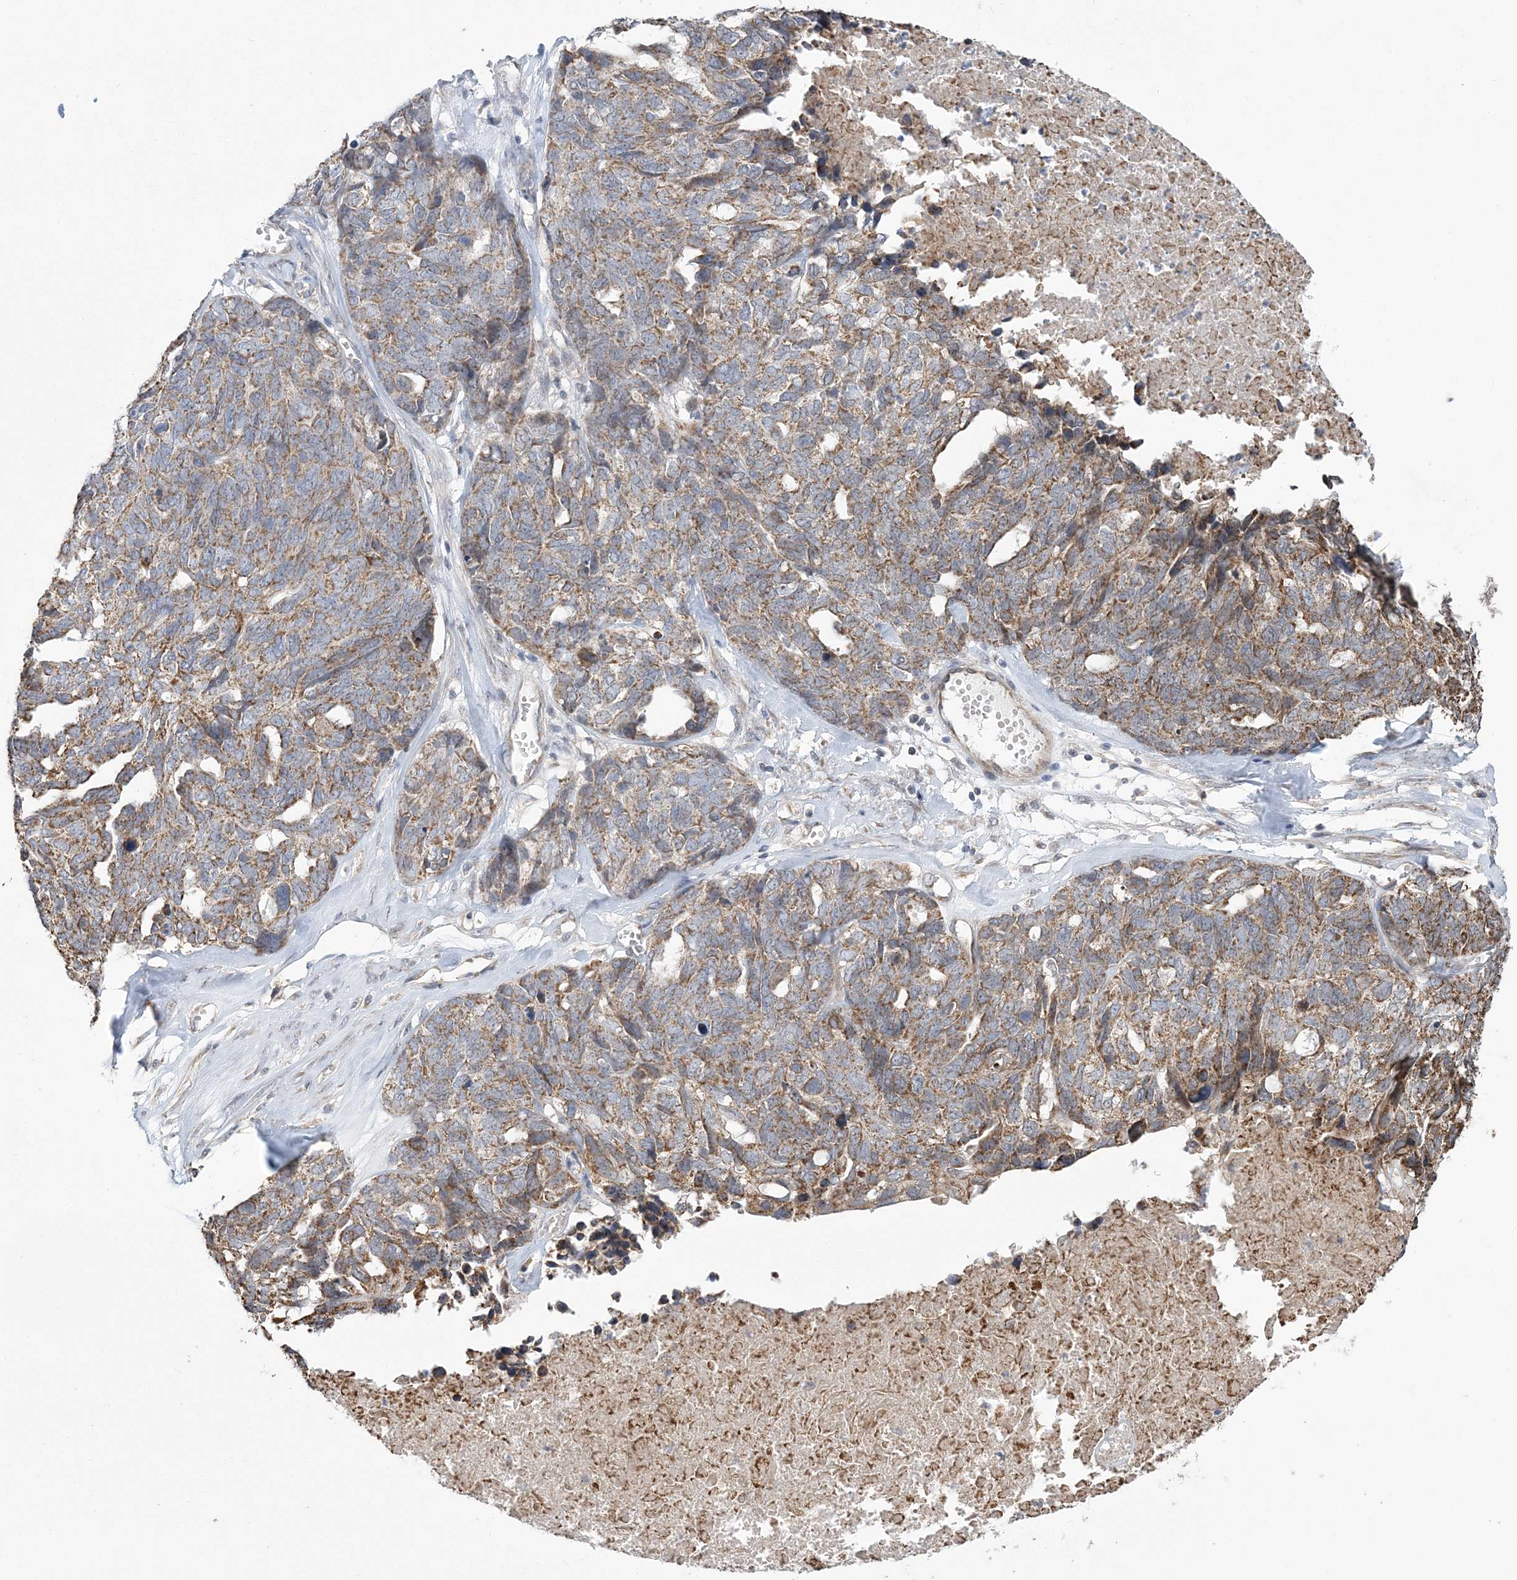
{"staining": {"intensity": "moderate", "quantity": ">75%", "location": "cytoplasmic/membranous"}, "tissue": "ovarian cancer", "cell_type": "Tumor cells", "image_type": "cancer", "snomed": [{"axis": "morphology", "description": "Cystadenocarcinoma, serous, NOS"}, {"axis": "topography", "description": "Ovary"}], "caption": "Serous cystadenocarcinoma (ovarian) tissue reveals moderate cytoplasmic/membranous expression in about >75% of tumor cells, visualized by immunohistochemistry.", "gene": "SLX9", "patient": {"sex": "female", "age": 79}}